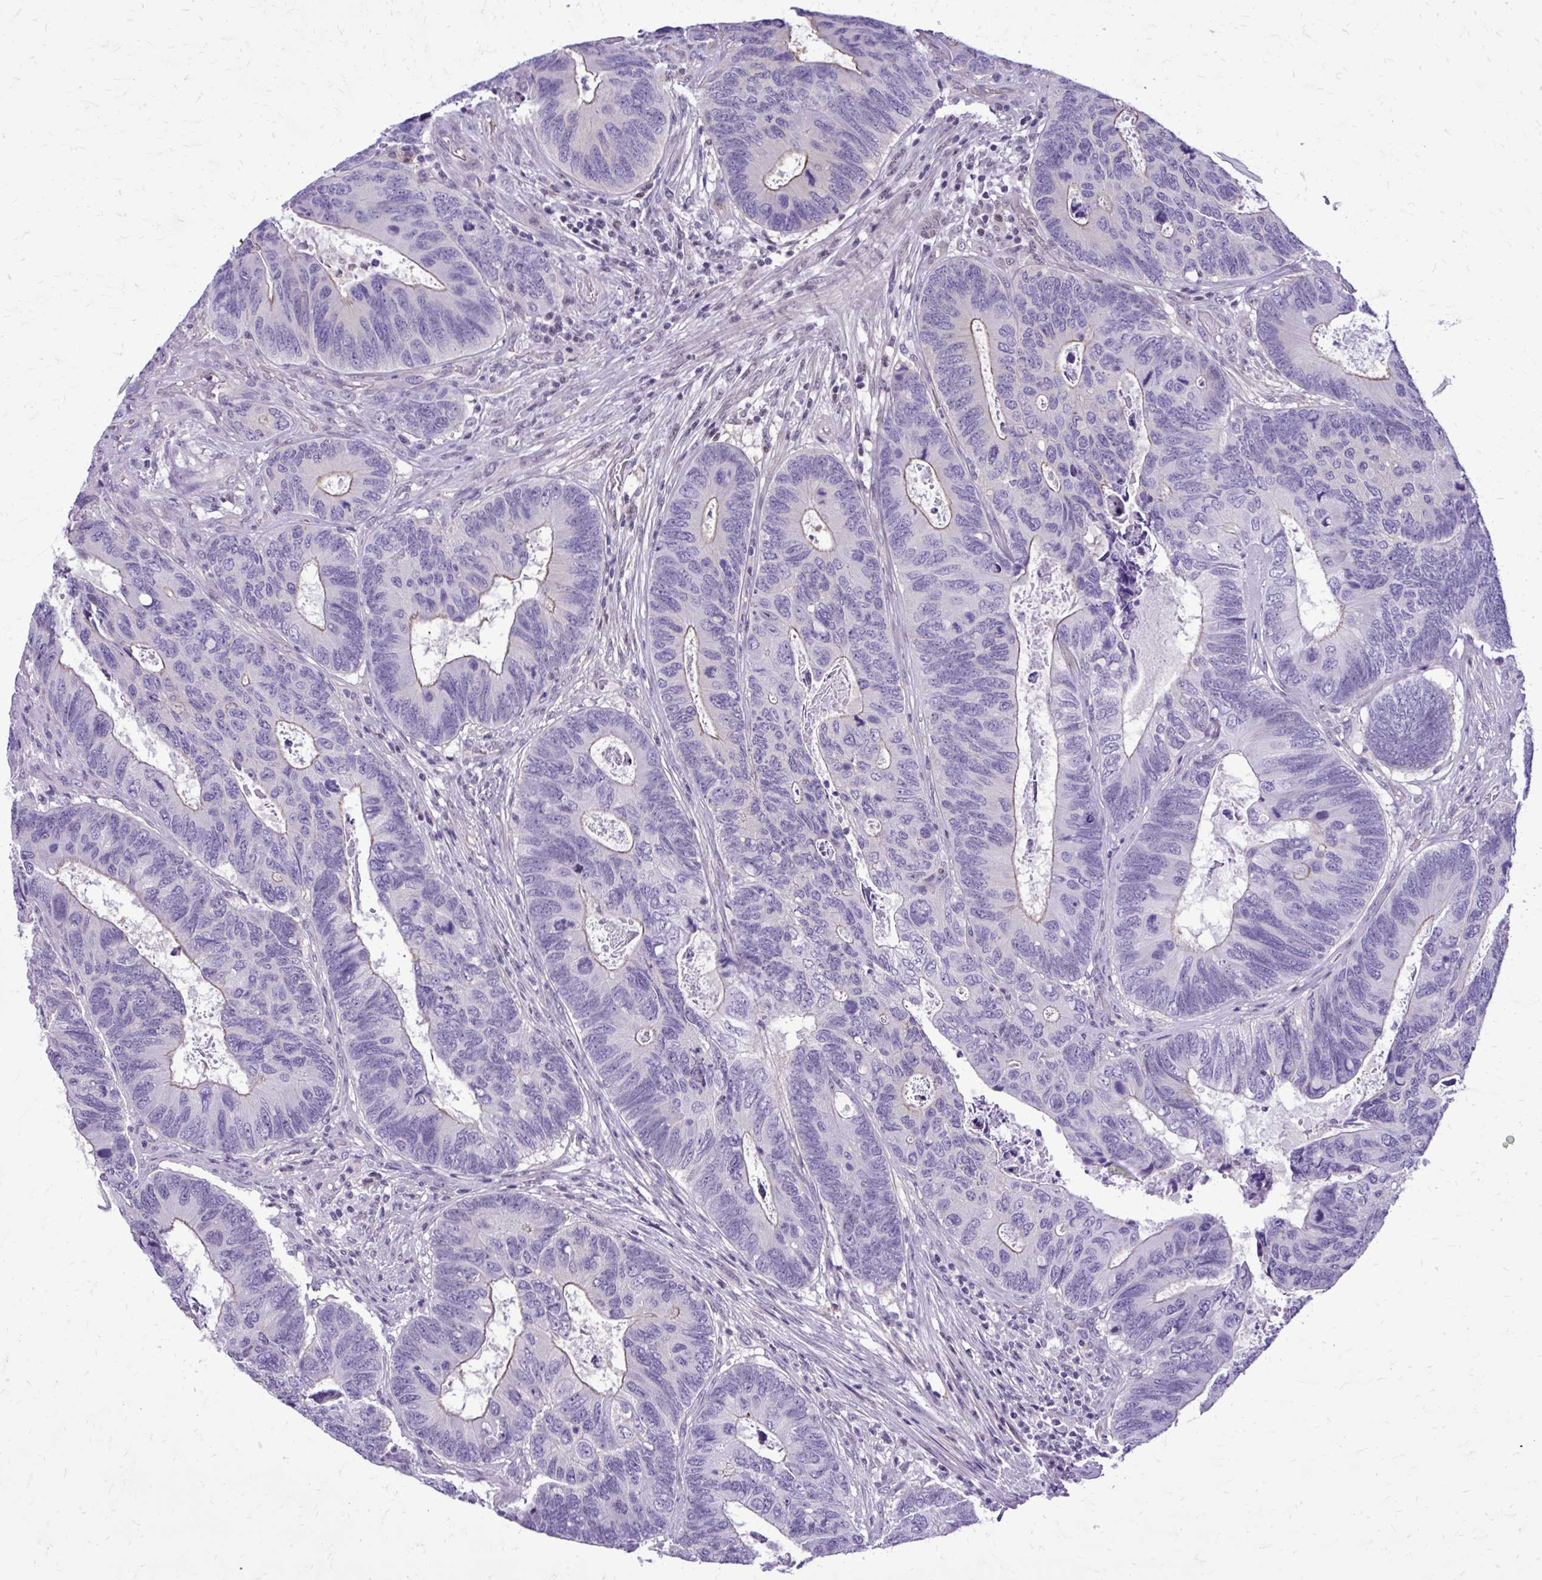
{"staining": {"intensity": "weak", "quantity": "<25%", "location": "cytoplasmic/membranous"}, "tissue": "colorectal cancer", "cell_type": "Tumor cells", "image_type": "cancer", "snomed": [{"axis": "morphology", "description": "Adenocarcinoma, NOS"}, {"axis": "topography", "description": "Colon"}], "caption": "Immunohistochemistry (IHC) of adenocarcinoma (colorectal) reveals no positivity in tumor cells.", "gene": "RASL11B", "patient": {"sex": "female", "age": 67}}